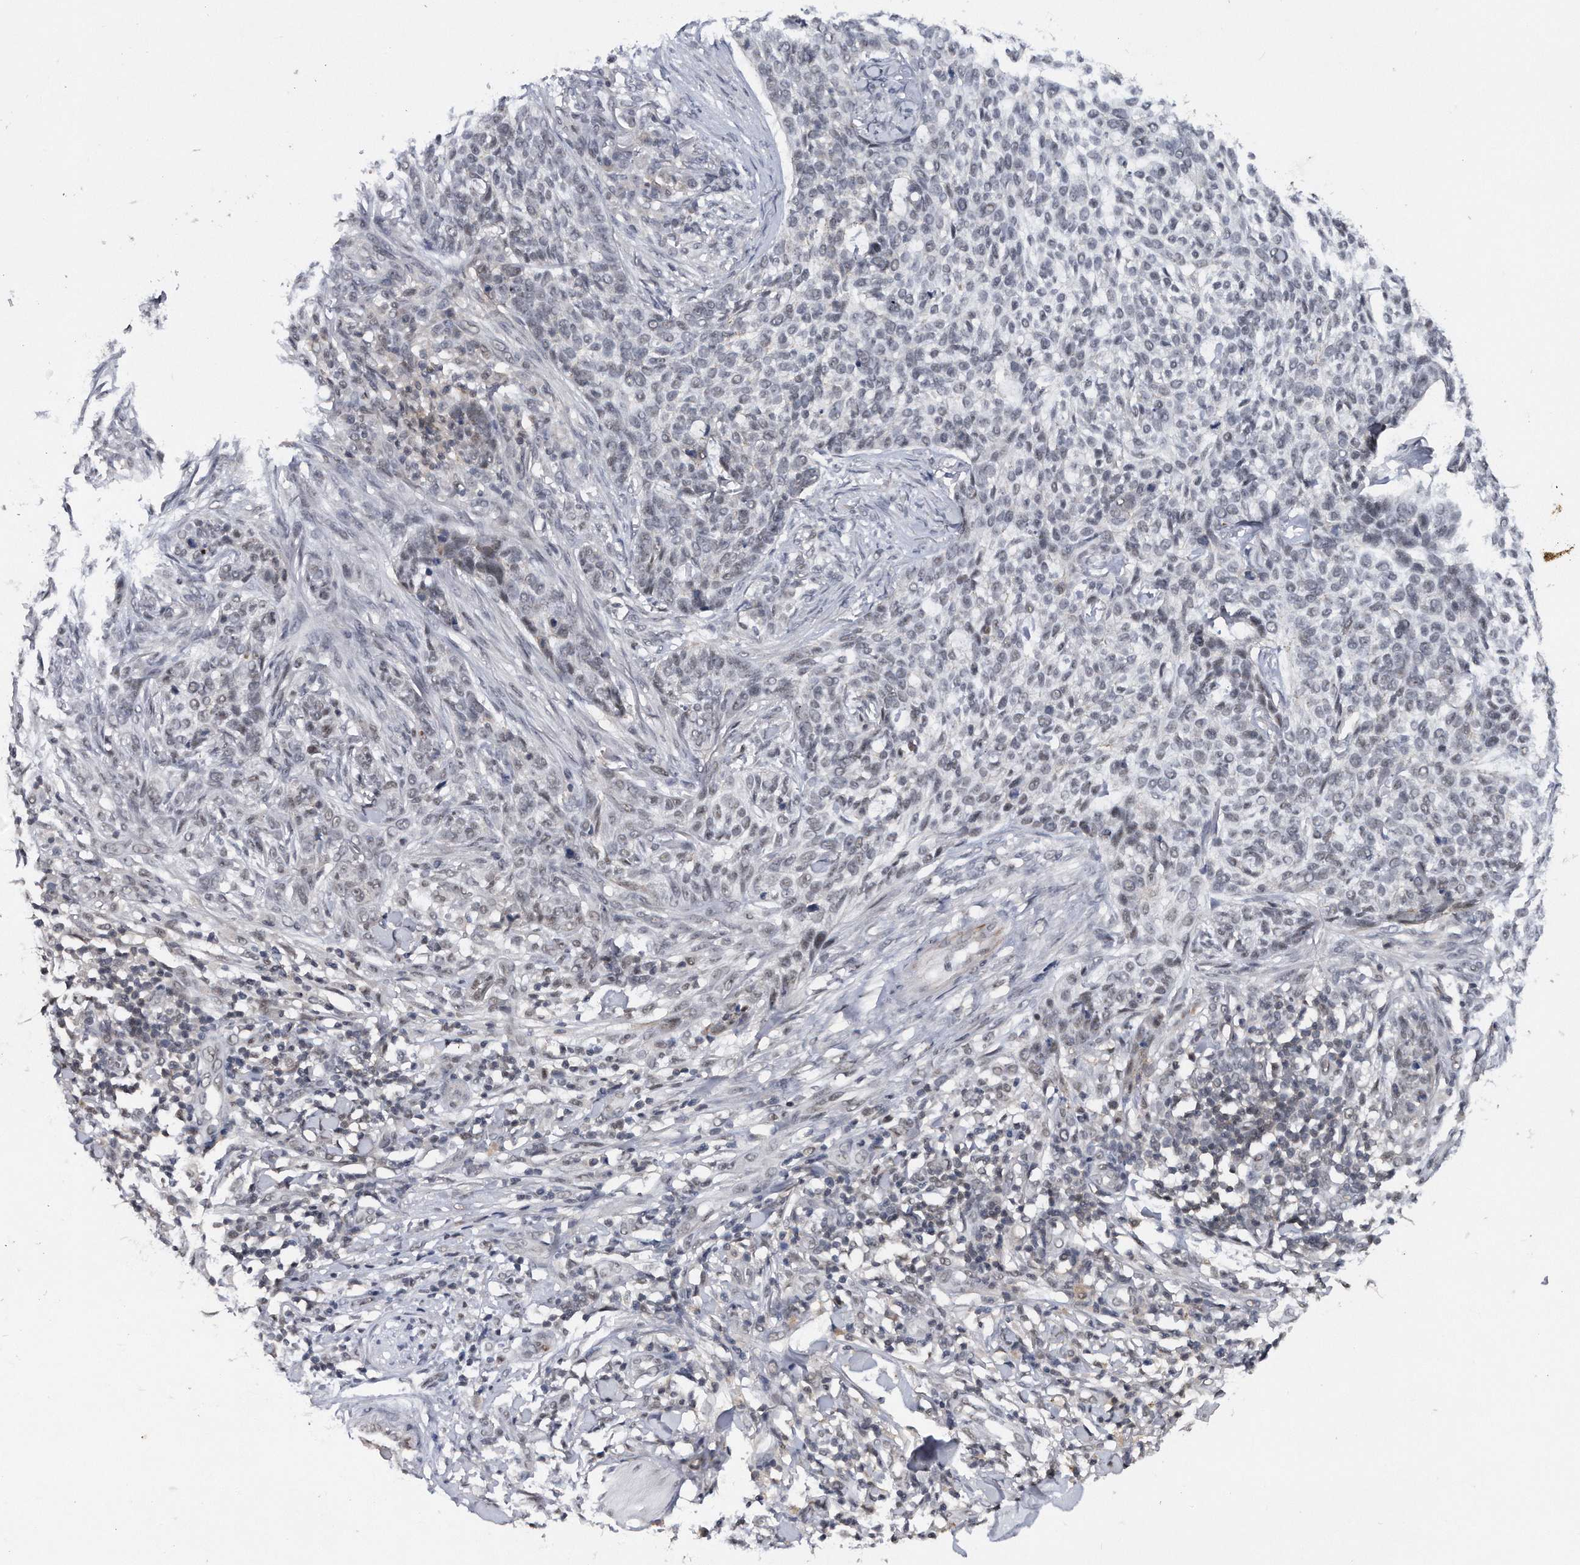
{"staining": {"intensity": "weak", "quantity": "<25%", "location": "nuclear"}, "tissue": "skin cancer", "cell_type": "Tumor cells", "image_type": "cancer", "snomed": [{"axis": "morphology", "description": "Basal cell carcinoma"}, {"axis": "topography", "description": "Skin"}], "caption": "Tumor cells show no significant protein staining in skin basal cell carcinoma.", "gene": "VIRMA", "patient": {"sex": "female", "age": 64}}